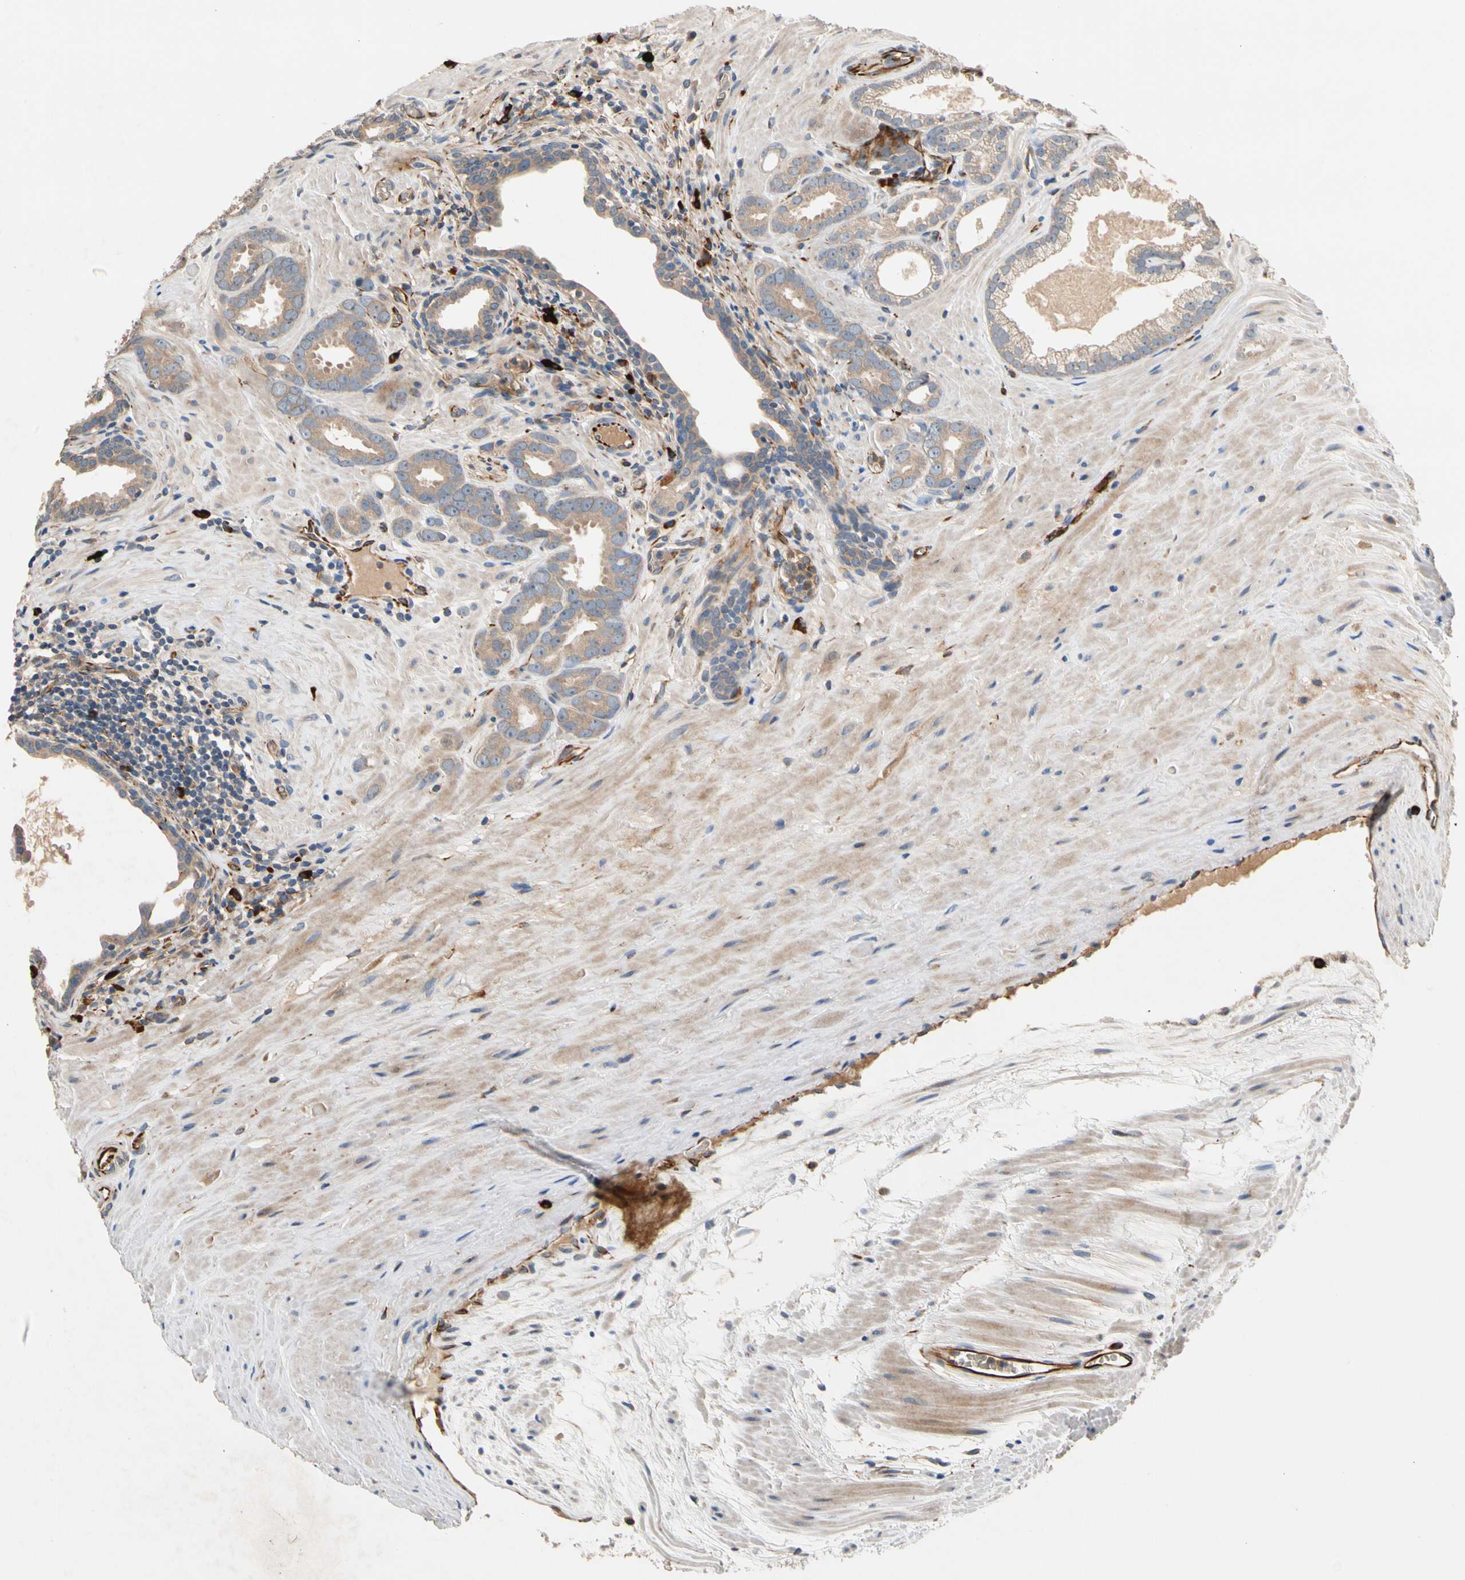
{"staining": {"intensity": "weak", "quantity": ">75%", "location": "cytoplasmic/membranous"}, "tissue": "prostate cancer", "cell_type": "Tumor cells", "image_type": "cancer", "snomed": [{"axis": "morphology", "description": "Adenocarcinoma, Low grade"}, {"axis": "topography", "description": "Prostate"}], "caption": "Prostate adenocarcinoma (low-grade) stained with a protein marker shows weak staining in tumor cells.", "gene": "FGD6", "patient": {"sex": "male", "age": 57}}